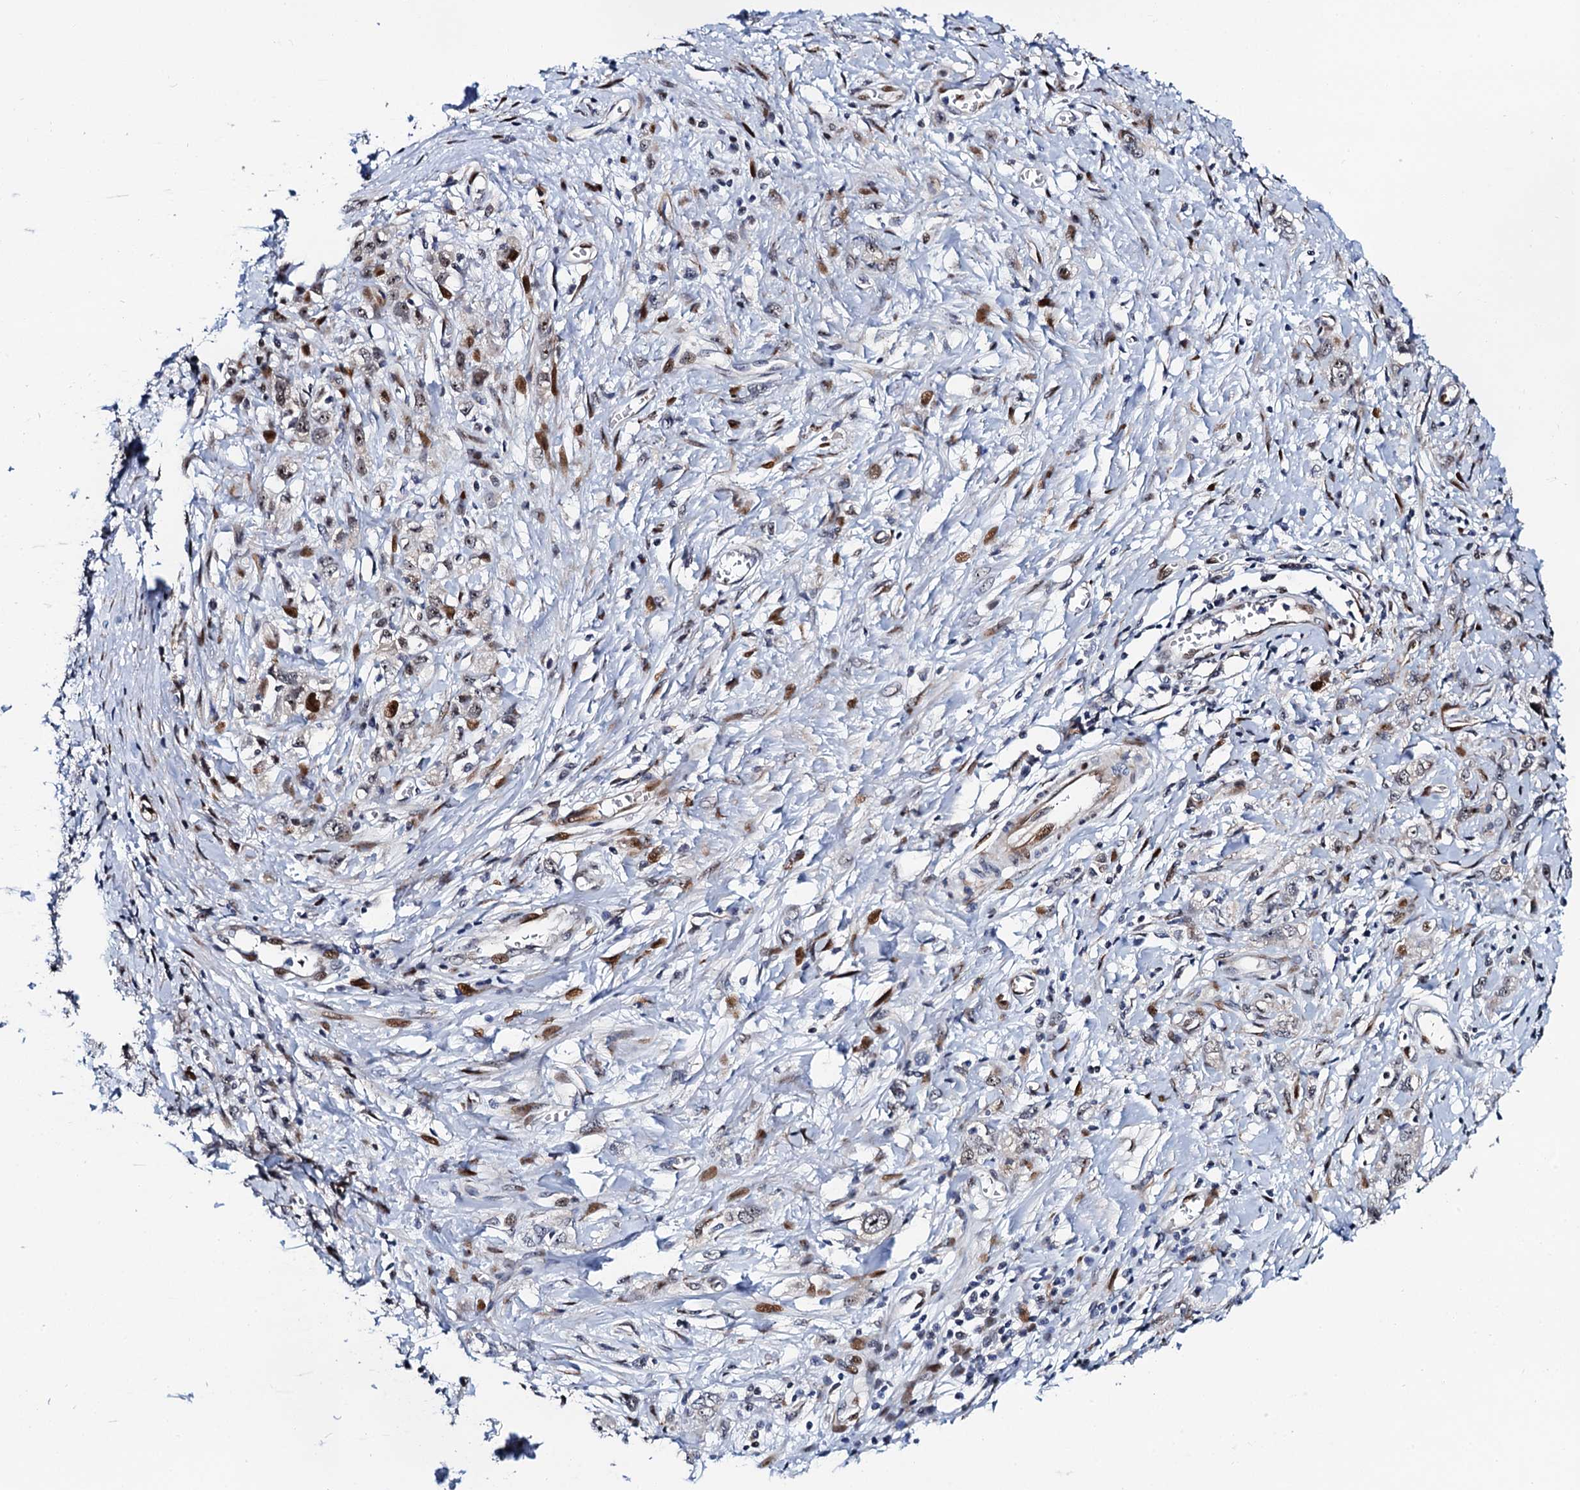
{"staining": {"intensity": "negative", "quantity": "none", "location": "none"}, "tissue": "stomach cancer", "cell_type": "Tumor cells", "image_type": "cancer", "snomed": [{"axis": "morphology", "description": "Adenocarcinoma, NOS"}, {"axis": "topography", "description": "Stomach"}], "caption": "IHC image of human stomach adenocarcinoma stained for a protein (brown), which shows no positivity in tumor cells.", "gene": "TRMT112", "patient": {"sex": "female", "age": 76}}